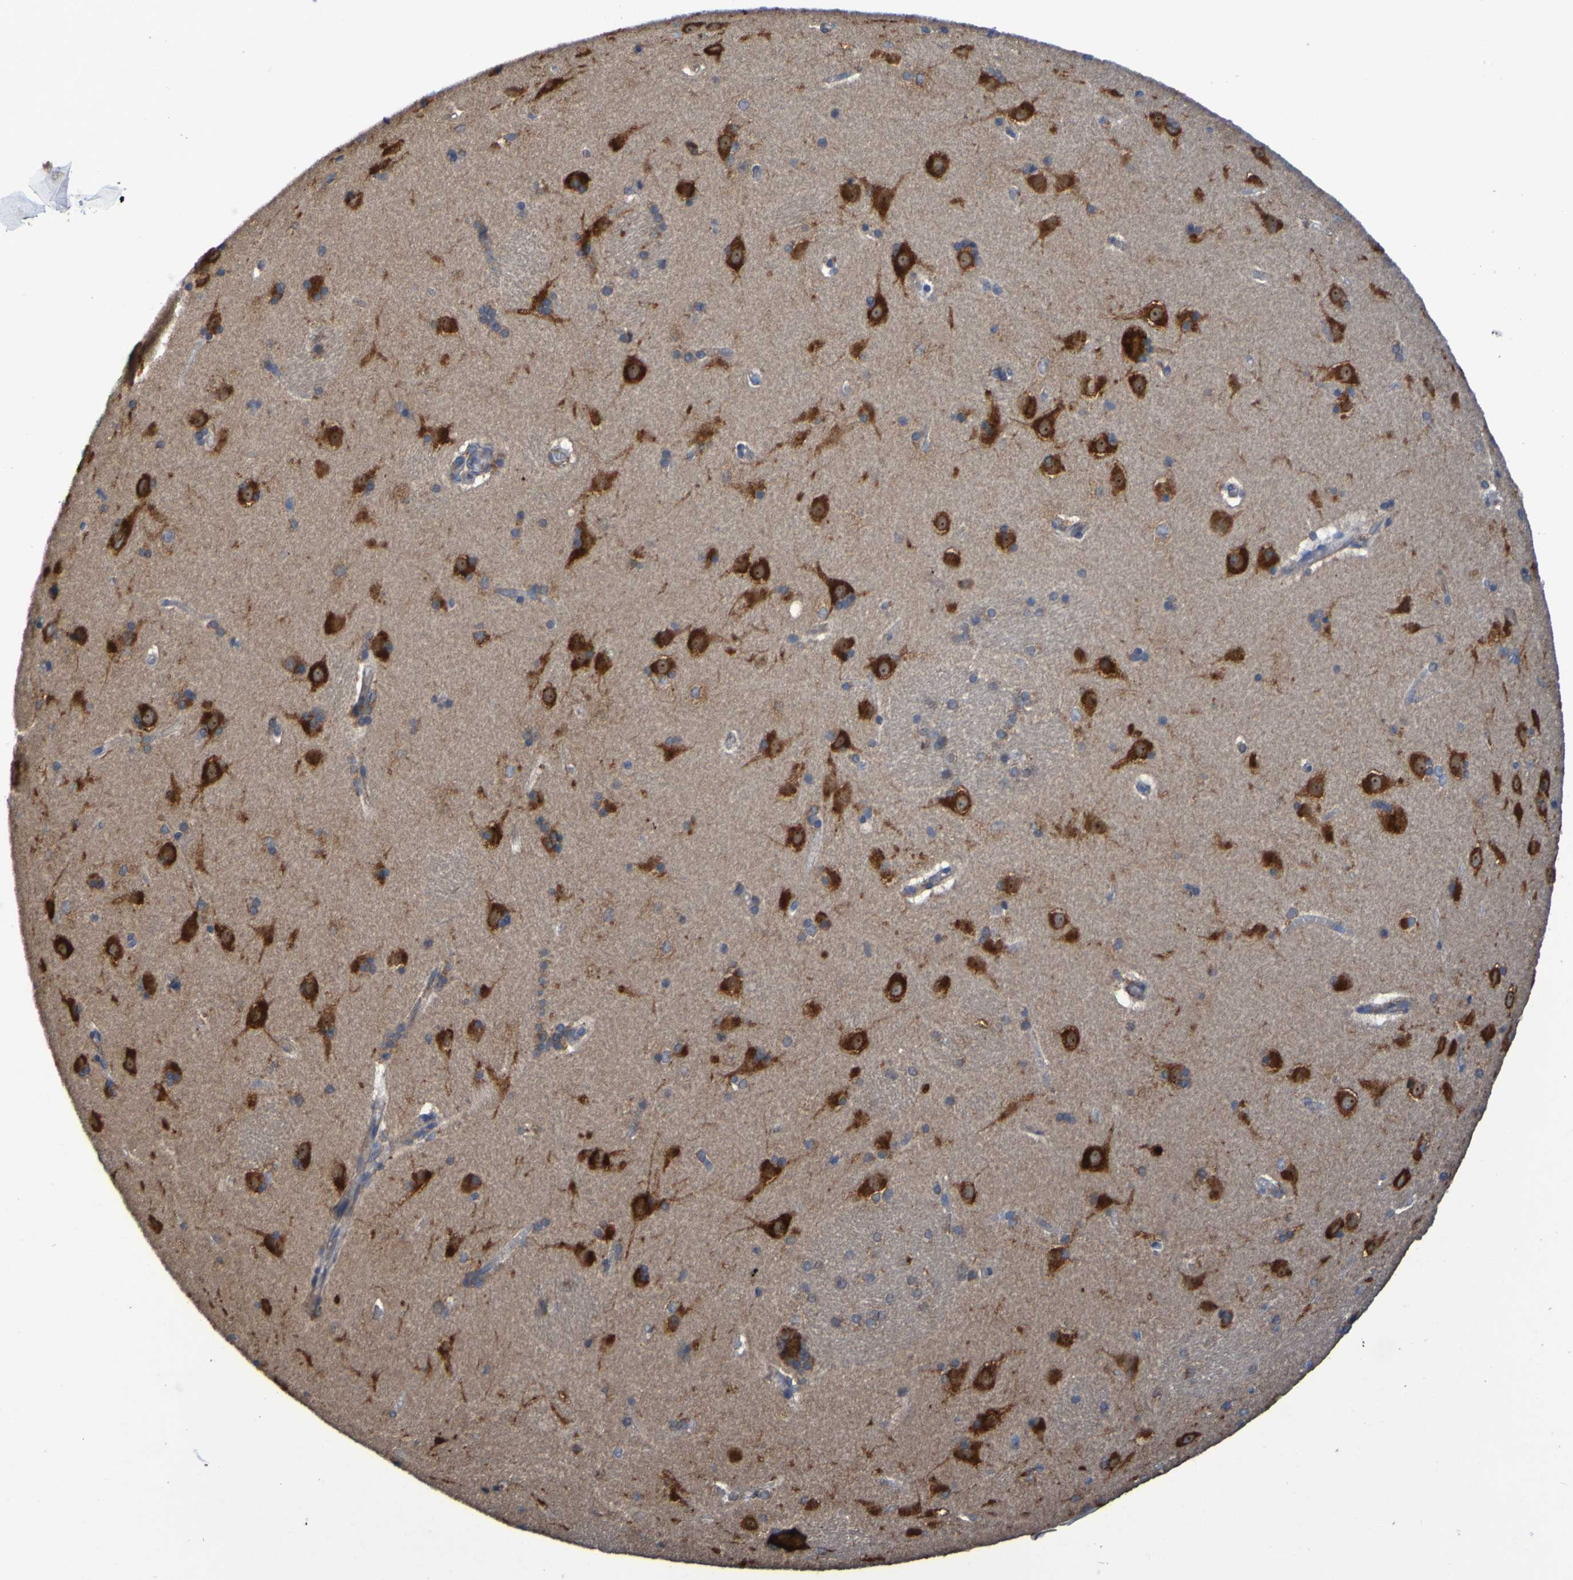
{"staining": {"intensity": "weak", "quantity": "25%-75%", "location": "cytoplasmic/membranous"}, "tissue": "caudate", "cell_type": "Glial cells", "image_type": "normal", "snomed": [{"axis": "morphology", "description": "Normal tissue, NOS"}, {"axis": "topography", "description": "Lateral ventricle wall"}], "caption": "Immunohistochemical staining of unremarkable caudate shows low levels of weak cytoplasmic/membranous positivity in about 25%-75% of glial cells. (DAB (3,3'-diaminobenzidine) = brown stain, brightfield microscopy at high magnification).", "gene": "FKBP3", "patient": {"sex": "female", "age": 19}}